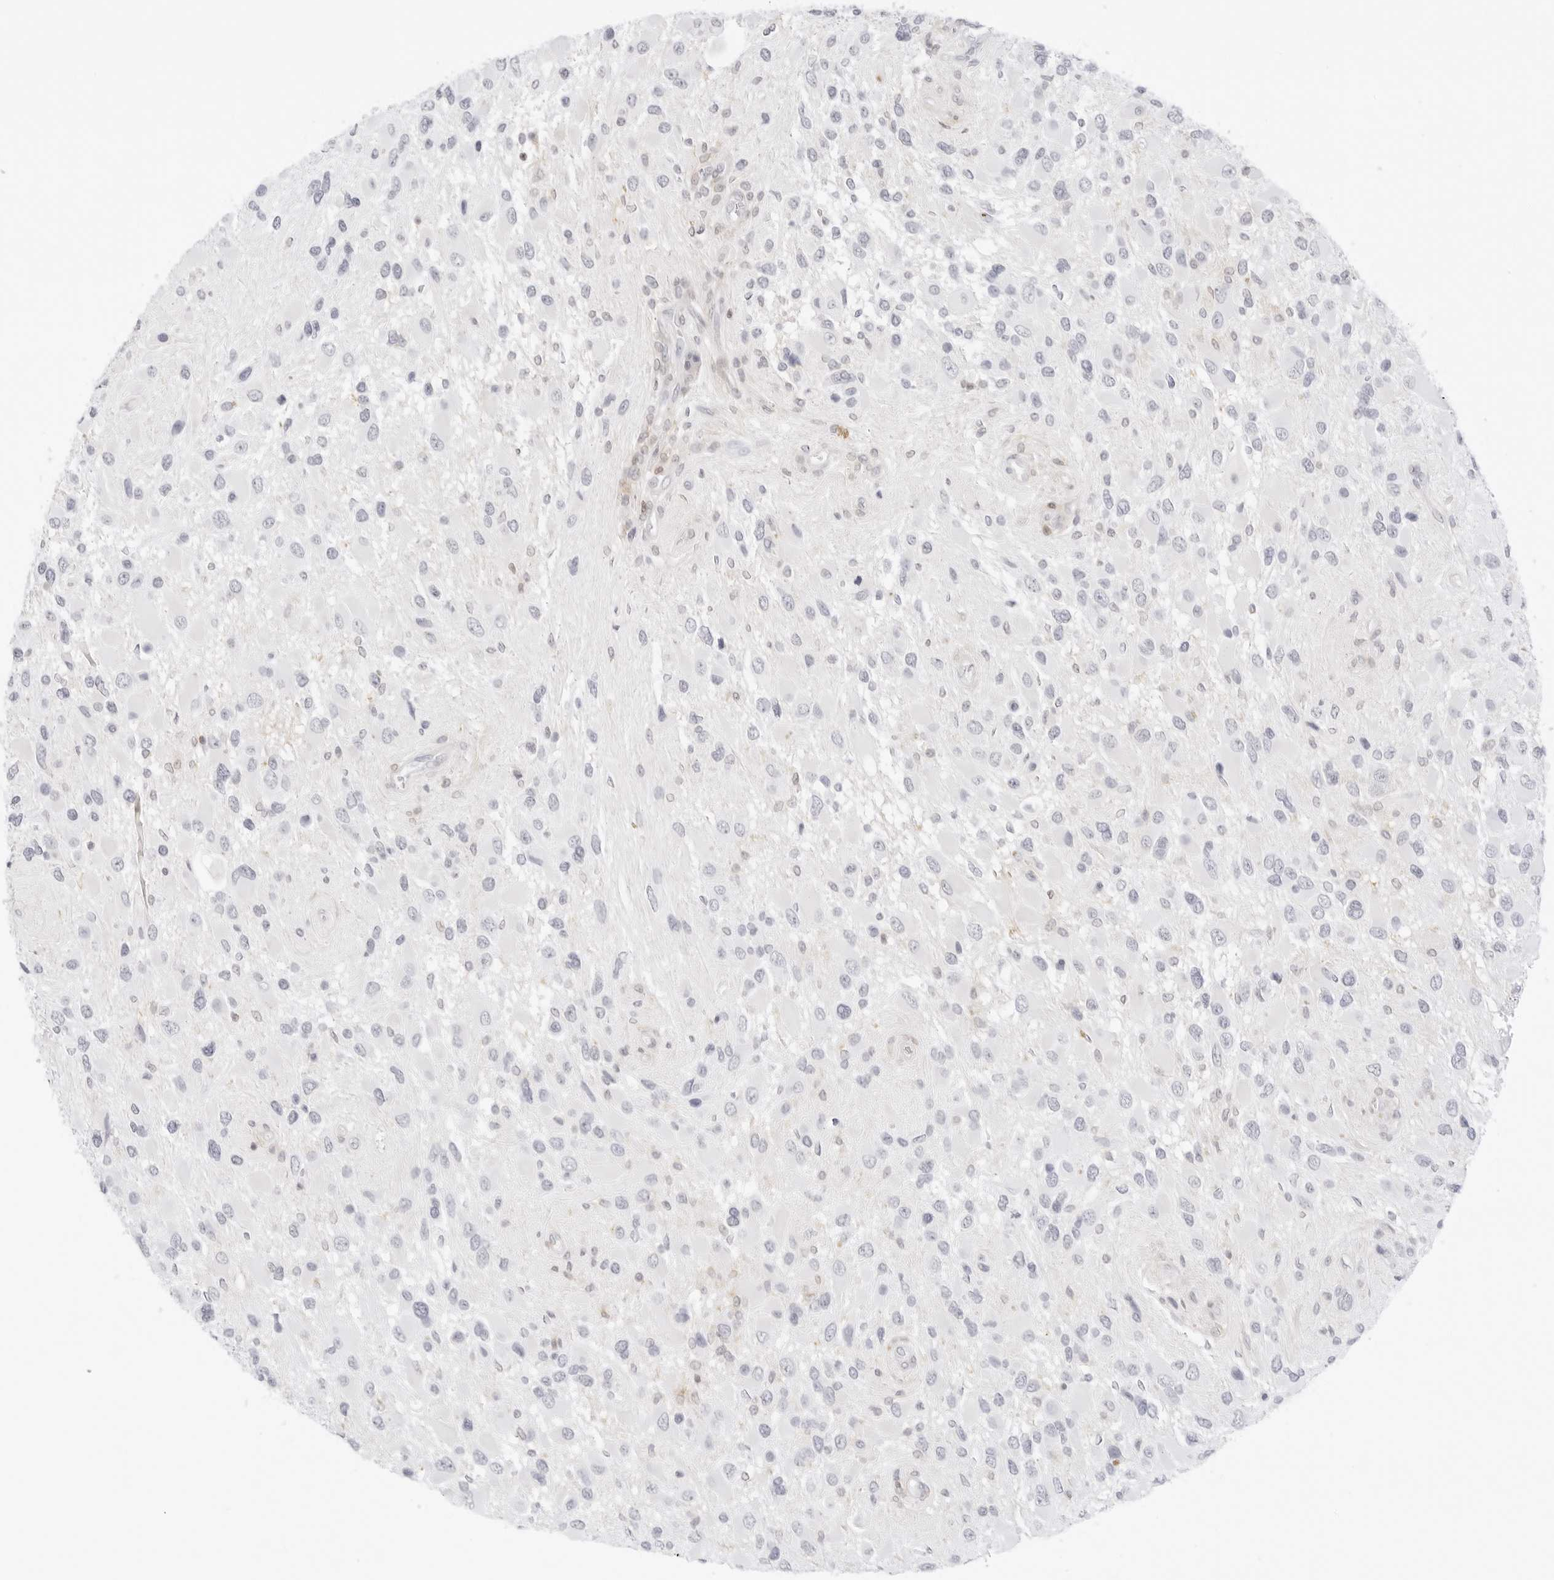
{"staining": {"intensity": "negative", "quantity": "none", "location": "none"}, "tissue": "glioma", "cell_type": "Tumor cells", "image_type": "cancer", "snomed": [{"axis": "morphology", "description": "Glioma, malignant, High grade"}, {"axis": "topography", "description": "Brain"}], "caption": "DAB immunohistochemical staining of malignant glioma (high-grade) reveals no significant staining in tumor cells. (DAB (3,3'-diaminobenzidine) IHC visualized using brightfield microscopy, high magnification).", "gene": "TNFRSF14", "patient": {"sex": "male", "age": 53}}